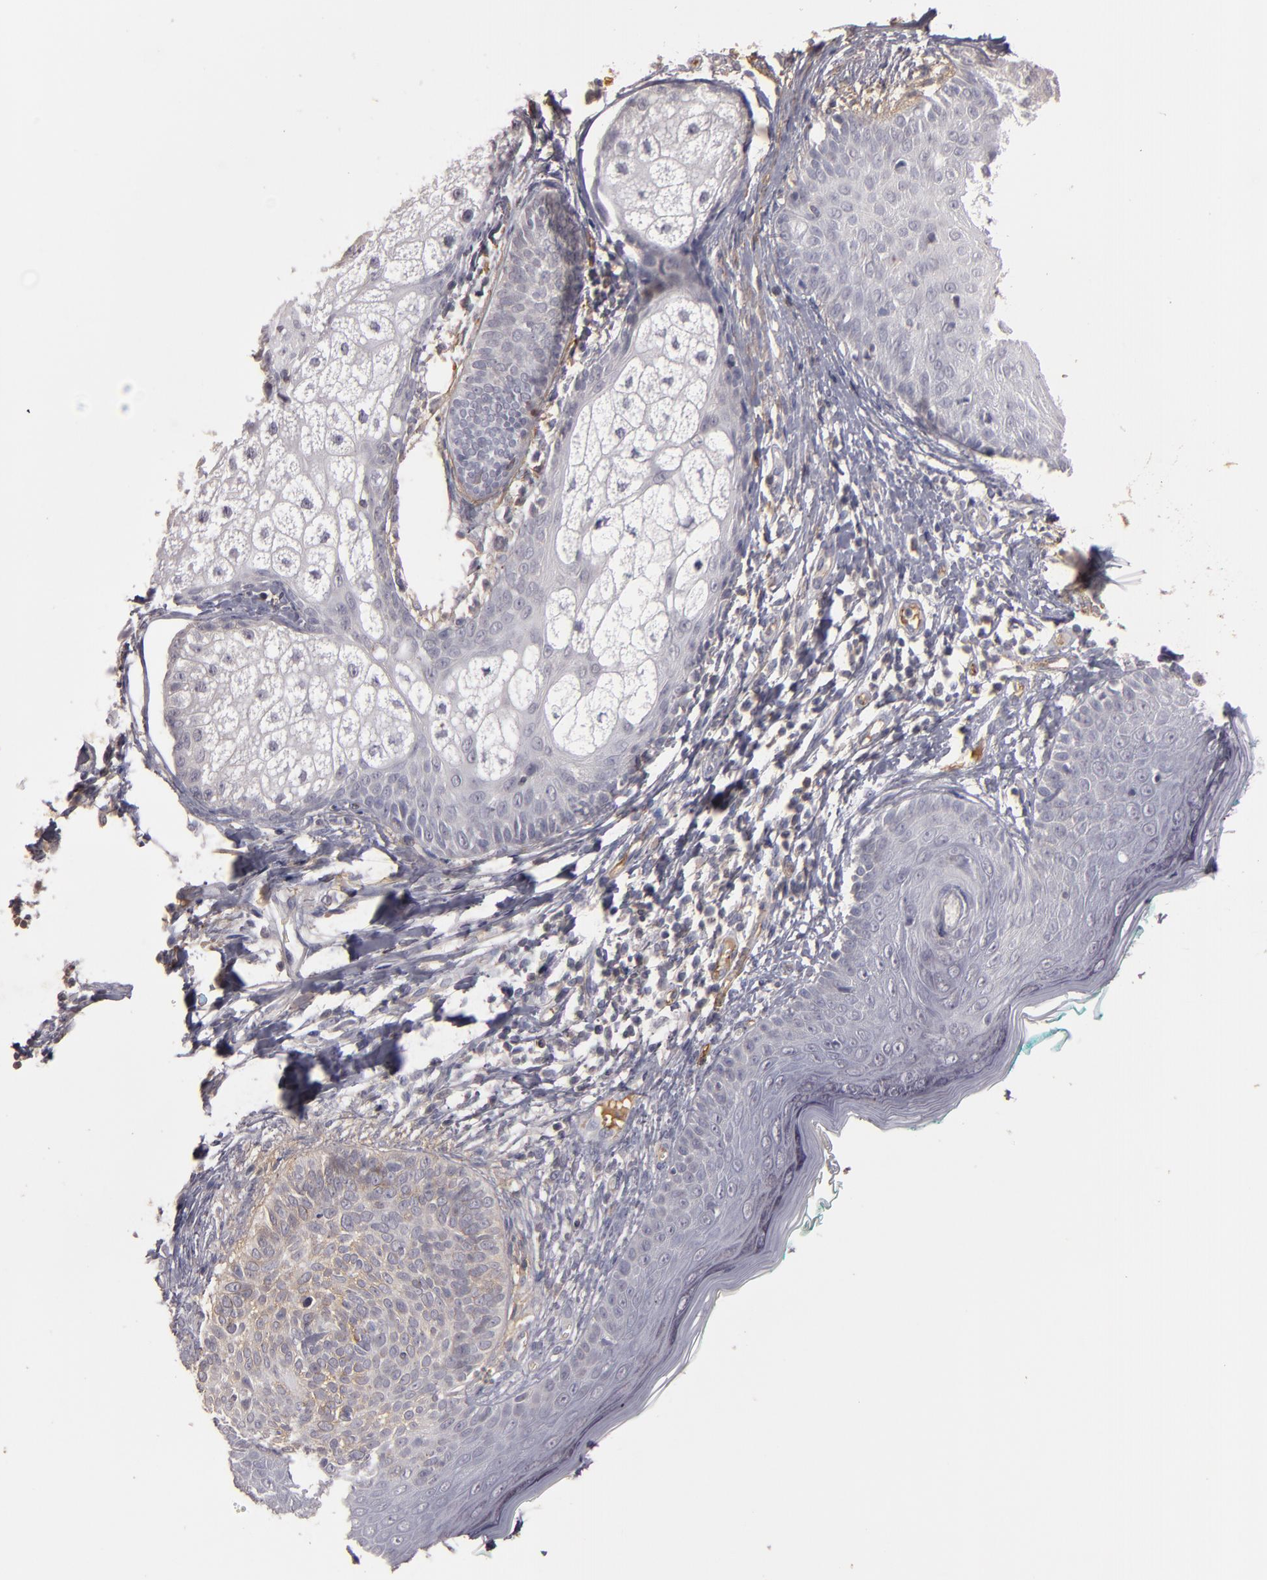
{"staining": {"intensity": "weak", "quantity": "<25%", "location": "cytoplasmic/membranous"}, "tissue": "skin cancer", "cell_type": "Tumor cells", "image_type": "cancer", "snomed": [{"axis": "morphology", "description": "Normal tissue, NOS"}, {"axis": "morphology", "description": "Basal cell carcinoma"}, {"axis": "topography", "description": "Skin"}], "caption": "Micrograph shows no protein positivity in tumor cells of skin basal cell carcinoma tissue.", "gene": "MBL2", "patient": {"sex": "male", "age": 76}}